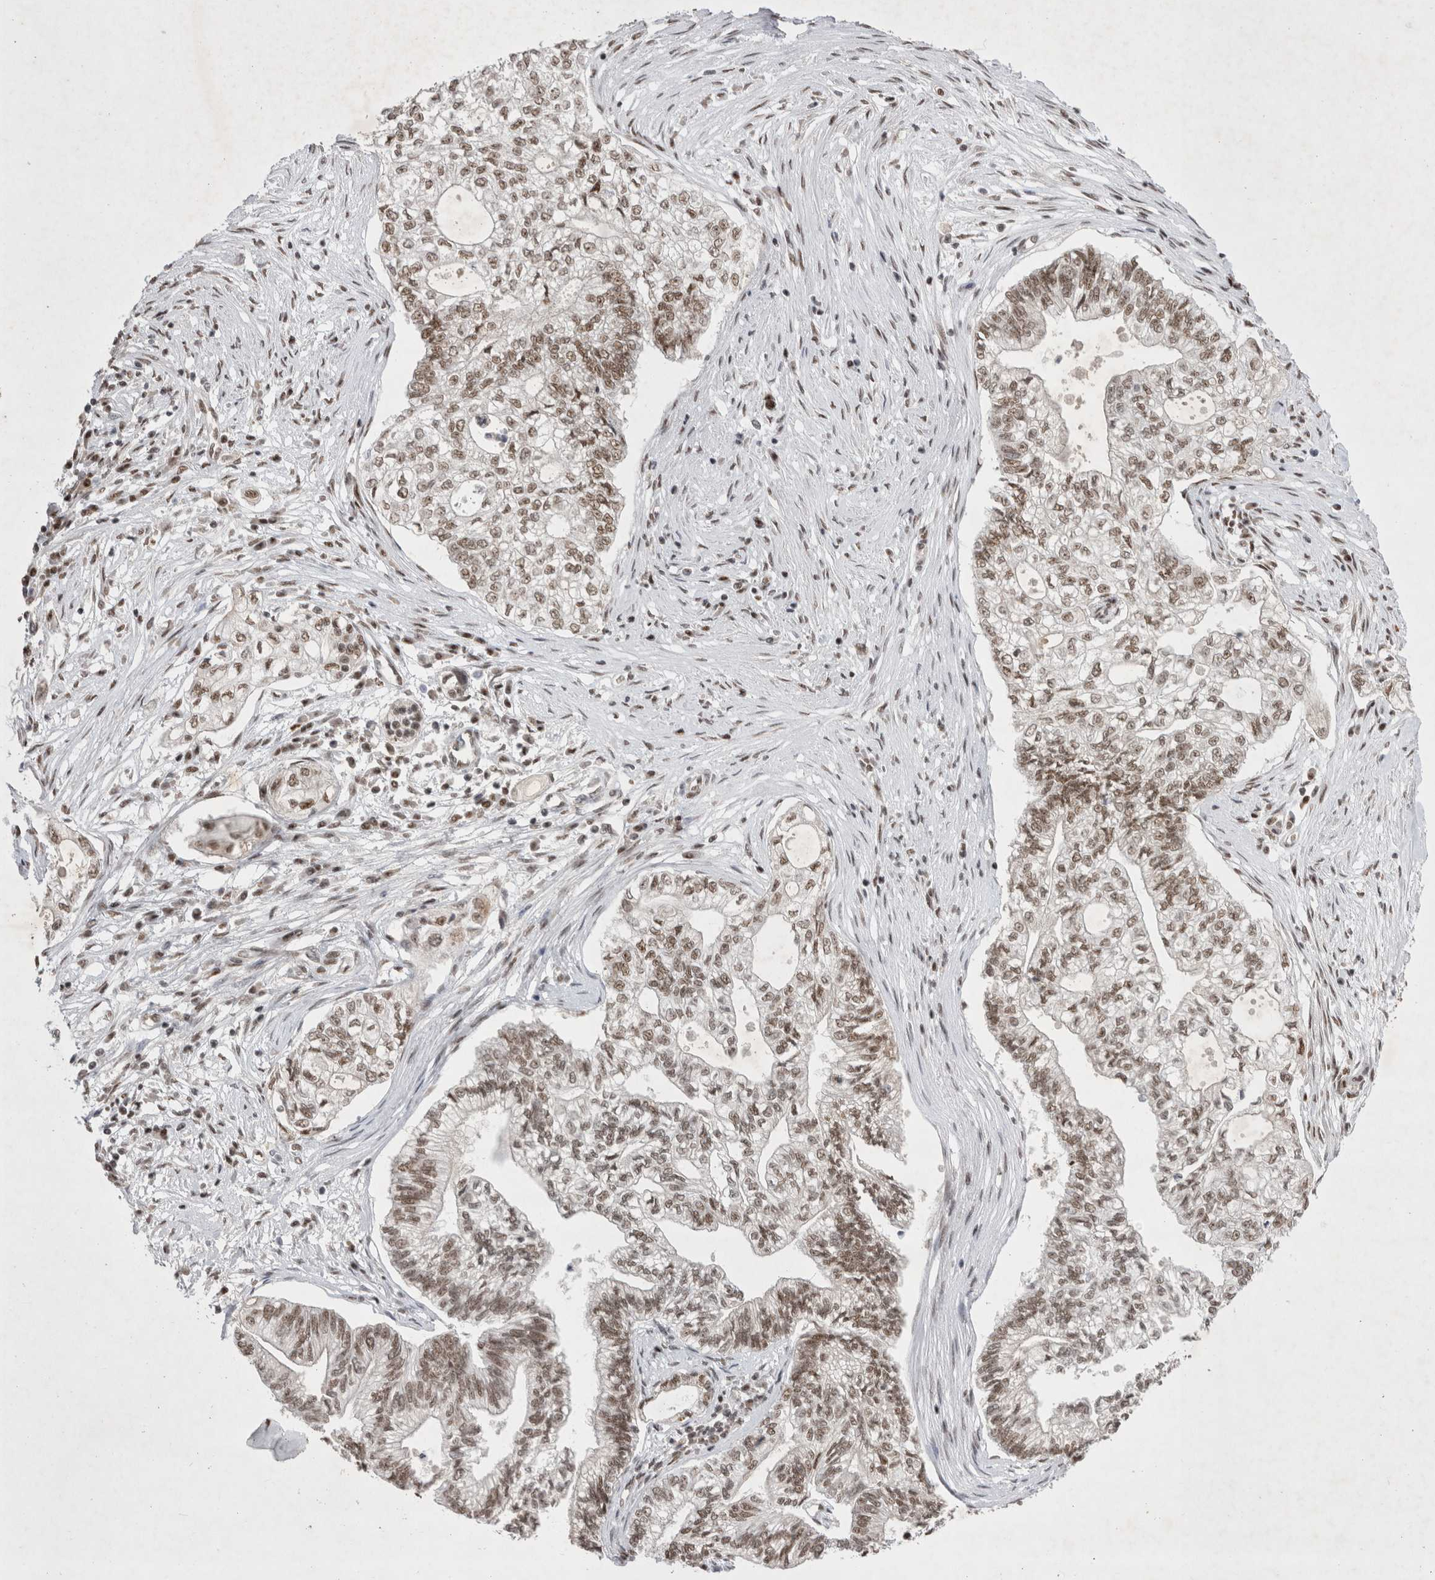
{"staining": {"intensity": "strong", "quantity": ">75%", "location": "nuclear"}, "tissue": "pancreatic cancer", "cell_type": "Tumor cells", "image_type": "cancer", "snomed": [{"axis": "morphology", "description": "Adenocarcinoma, NOS"}, {"axis": "topography", "description": "Pancreas"}], "caption": "This histopathology image shows pancreatic cancer stained with immunohistochemistry (IHC) to label a protein in brown. The nuclear of tumor cells show strong positivity for the protein. Nuclei are counter-stained blue.", "gene": "RBM6", "patient": {"sex": "male", "age": 72}}